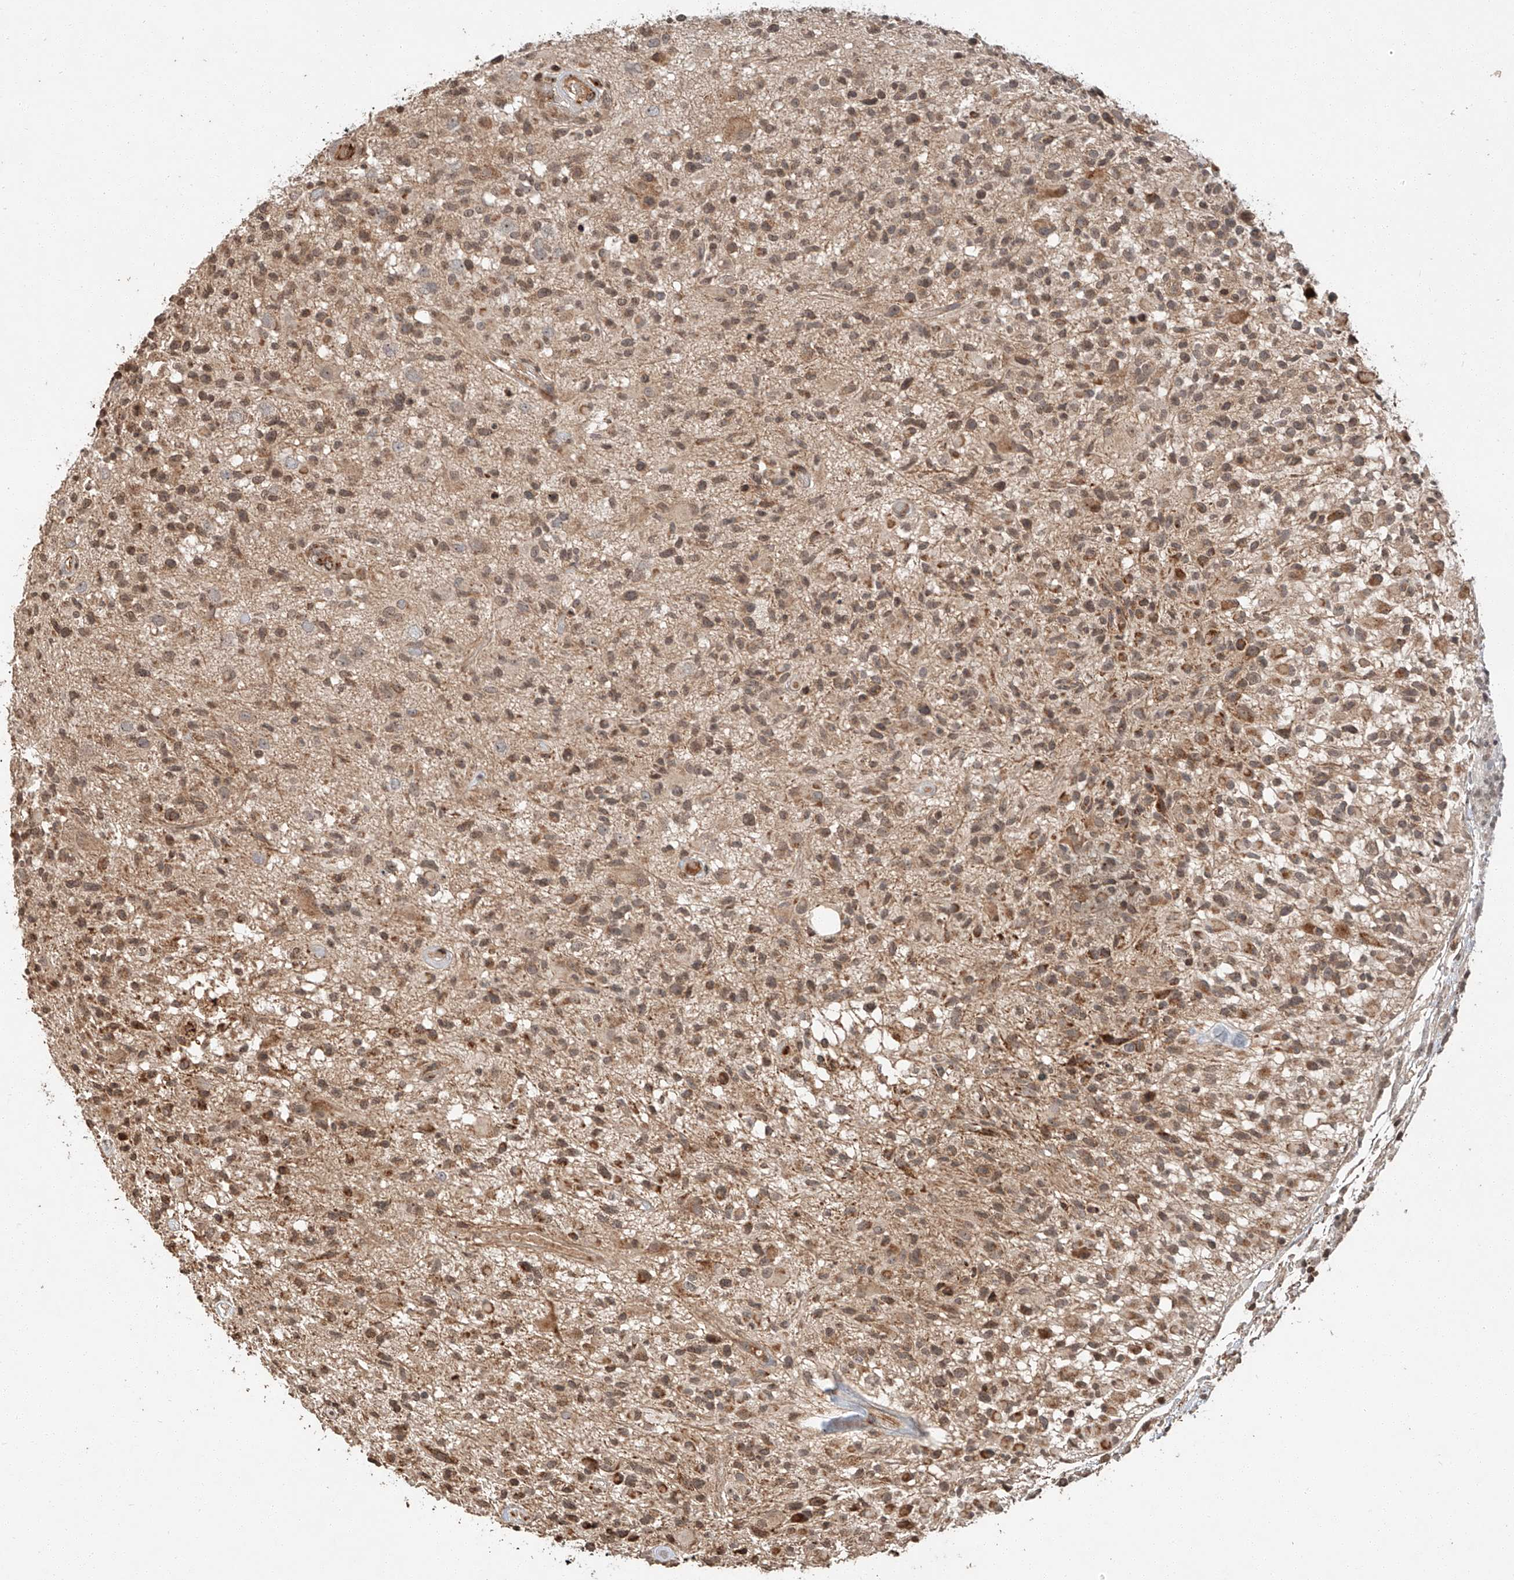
{"staining": {"intensity": "moderate", "quantity": "25%-75%", "location": "cytoplasmic/membranous,nuclear"}, "tissue": "glioma", "cell_type": "Tumor cells", "image_type": "cancer", "snomed": [{"axis": "morphology", "description": "Glioma, malignant, High grade"}, {"axis": "morphology", "description": "Glioblastoma, NOS"}, {"axis": "topography", "description": "Brain"}], "caption": "IHC micrograph of glioma stained for a protein (brown), which demonstrates medium levels of moderate cytoplasmic/membranous and nuclear staining in approximately 25%-75% of tumor cells.", "gene": "ARHGAP33", "patient": {"sex": "male", "age": 60}}